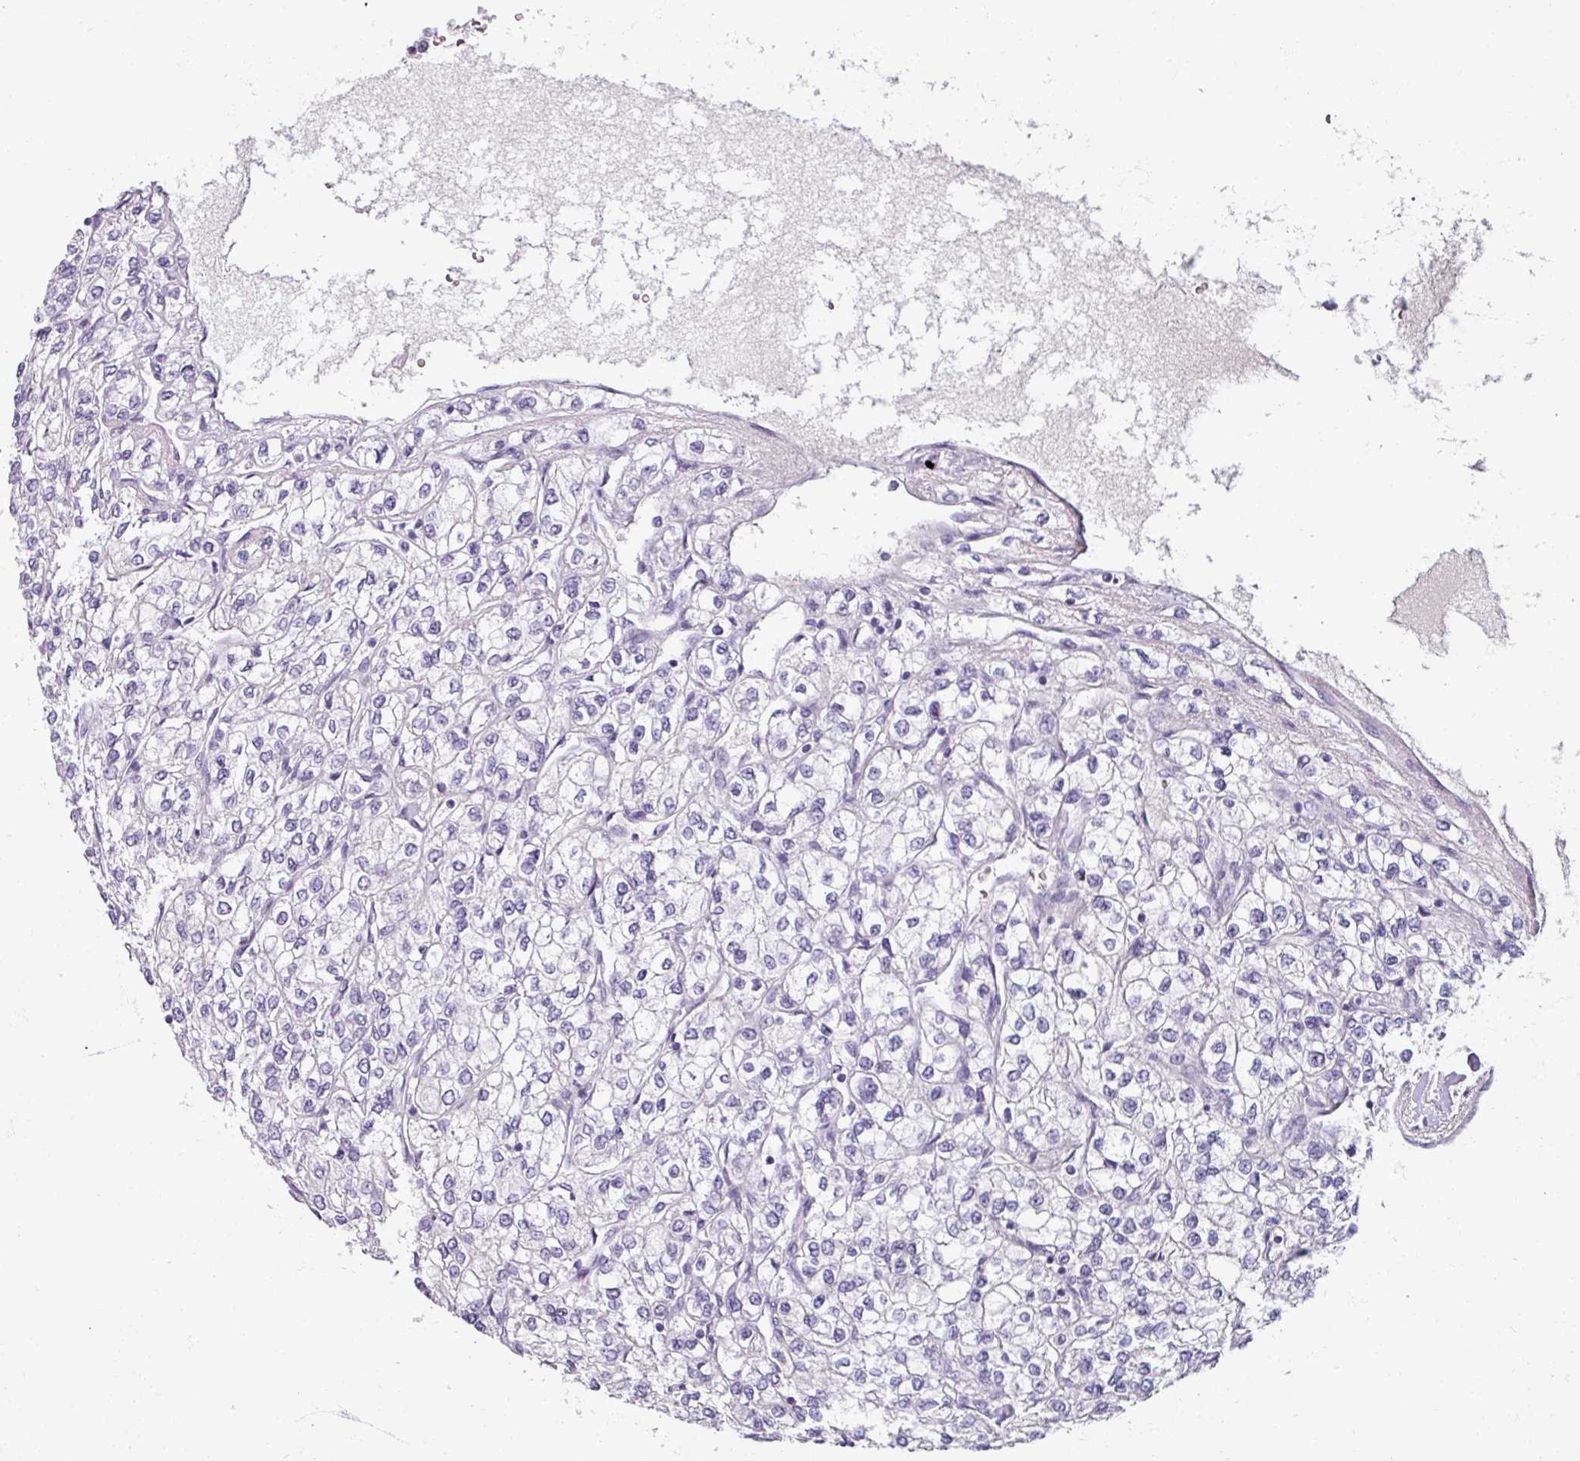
{"staining": {"intensity": "negative", "quantity": "none", "location": "none"}, "tissue": "renal cancer", "cell_type": "Tumor cells", "image_type": "cancer", "snomed": [{"axis": "morphology", "description": "Adenocarcinoma, NOS"}, {"axis": "topography", "description": "Kidney"}], "caption": "IHC of human renal cancer displays no staining in tumor cells. The staining was performed using DAB (3,3'-diaminobenzidine) to visualize the protein expression in brown, while the nuclei were stained in blue with hematoxylin (Magnification: 20x).", "gene": "SMIM11", "patient": {"sex": "male", "age": 80}}